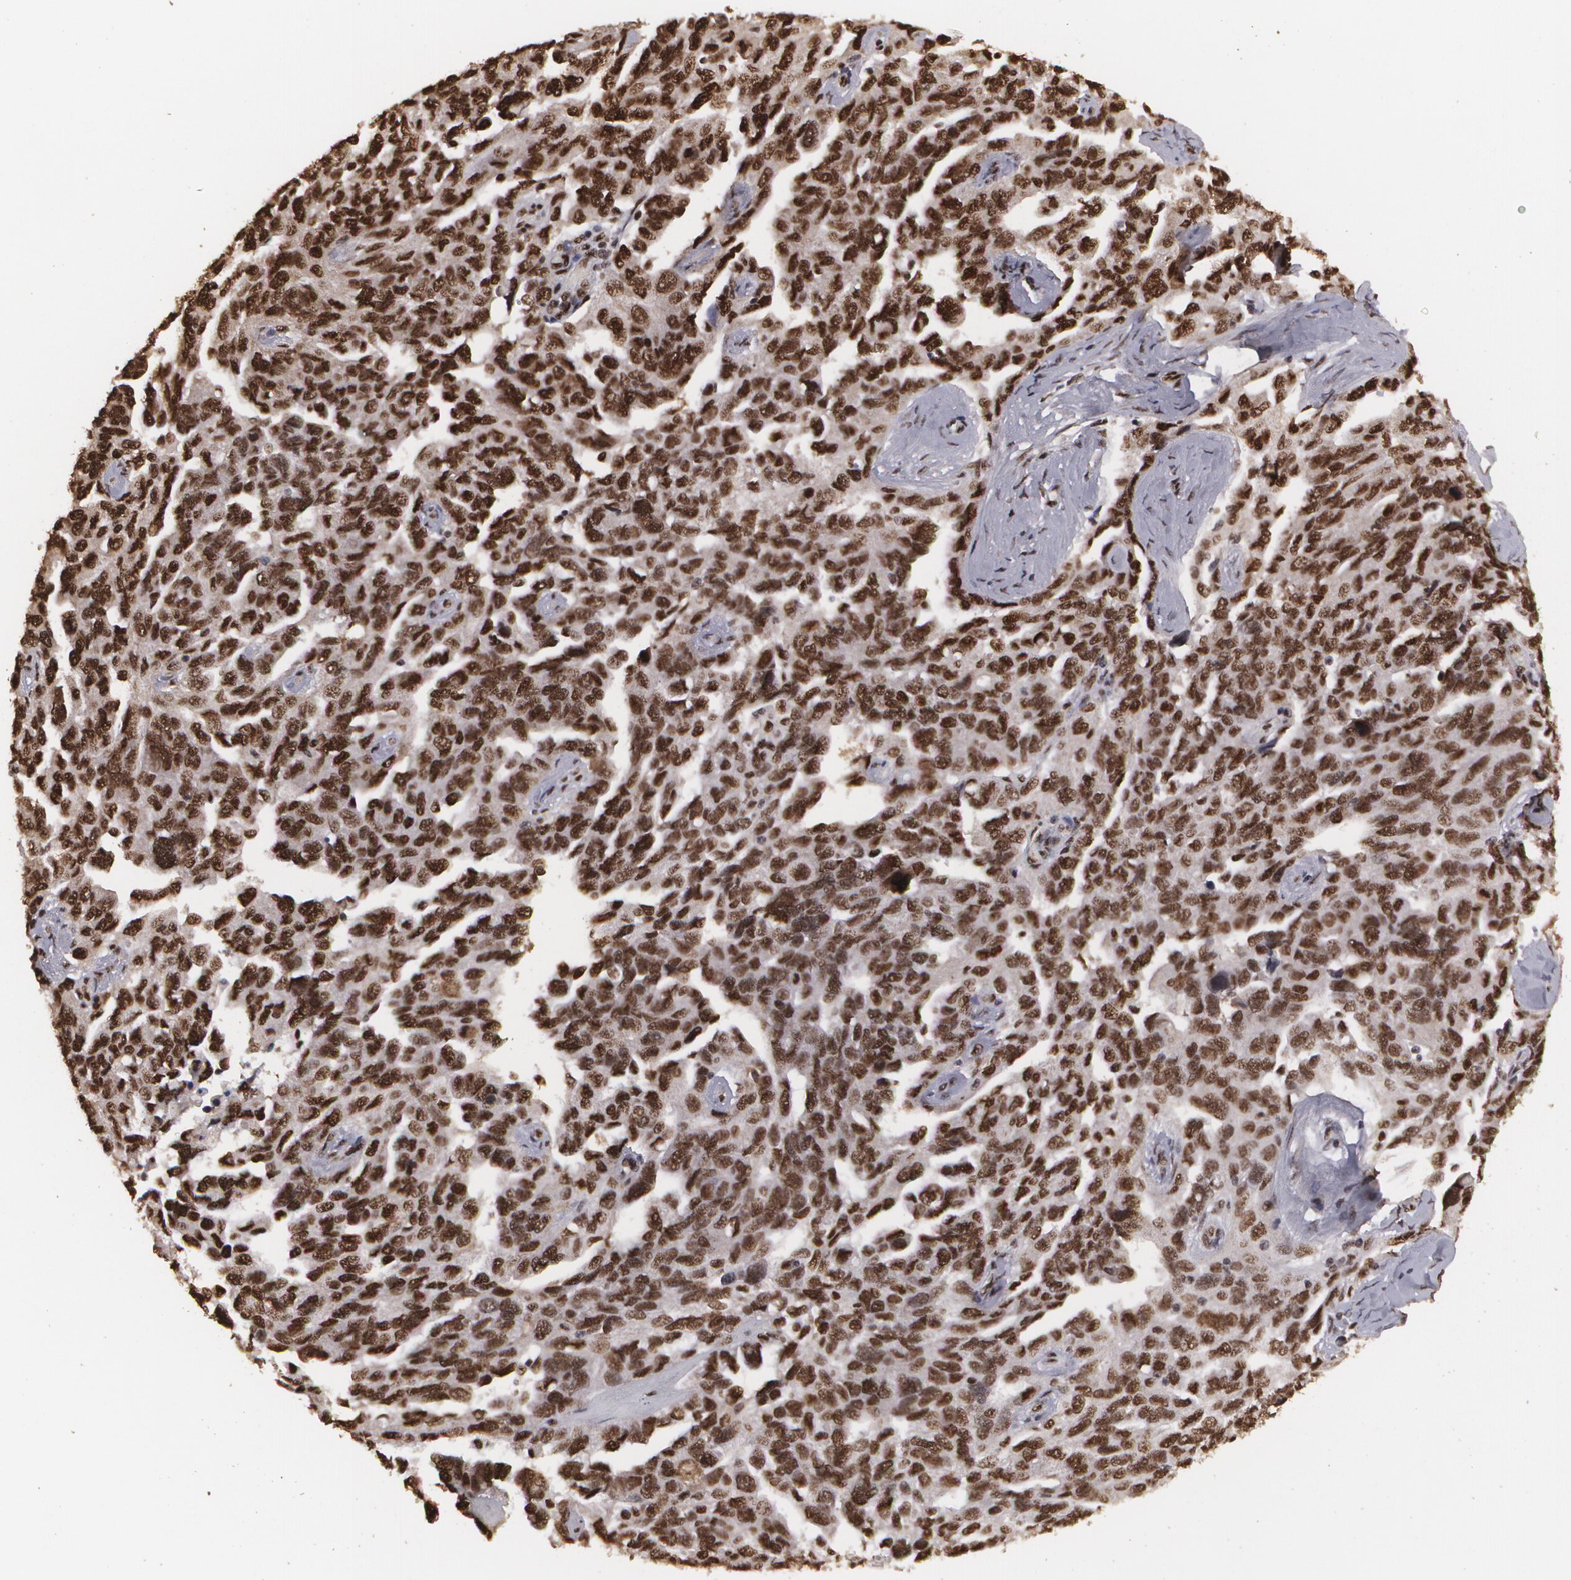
{"staining": {"intensity": "strong", "quantity": ">75%", "location": "nuclear"}, "tissue": "ovarian cancer", "cell_type": "Tumor cells", "image_type": "cancer", "snomed": [{"axis": "morphology", "description": "Cystadenocarcinoma, serous, NOS"}, {"axis": "topography", "description": "Ovary"}], "caption": "Serous cystadenocarcinoma (ovarian) tissue displays strong nuclear expression in about >75% of tumor cells", "gene": "RCOR1", "patient": {"sex": "female", "age": 64}}